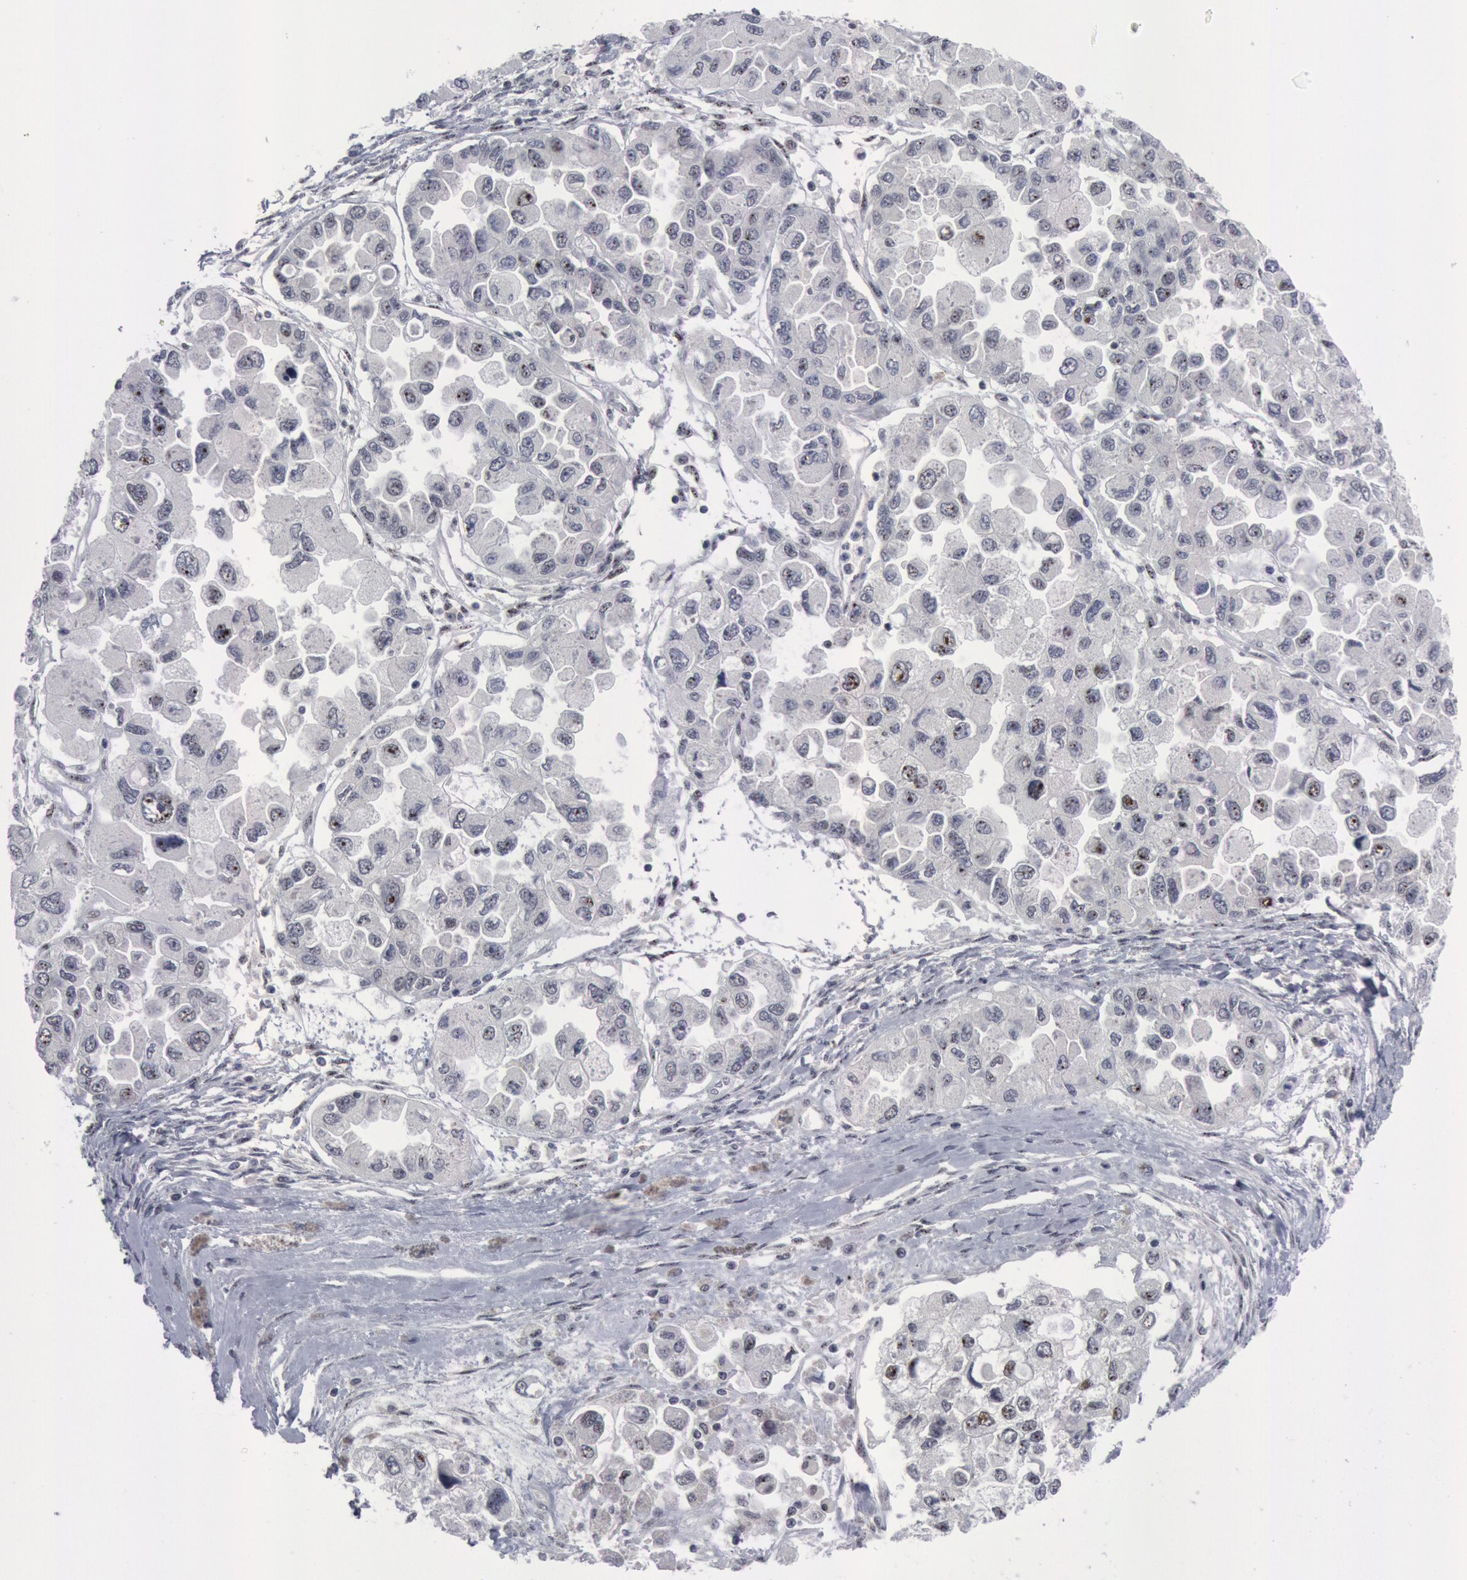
{"staining": {"intensity": "negative", "quantity": "none", "location": "none"}, "tissue": "ovarian cancer", "cell_type": "Tumor cells", "image_type": "cancer", "snomed": [{"axis": "morphology", "description": "Cystadenocarcinoma, serous, NOS"}, {"axis": "topography", "description": "Ovary"}], "caption": "There is no significant positivity in tumor cells of ovarian serous cystadenocarcinoma.", "gene": "FOXO1", "patient": {"sex": "female", "age": 84}}